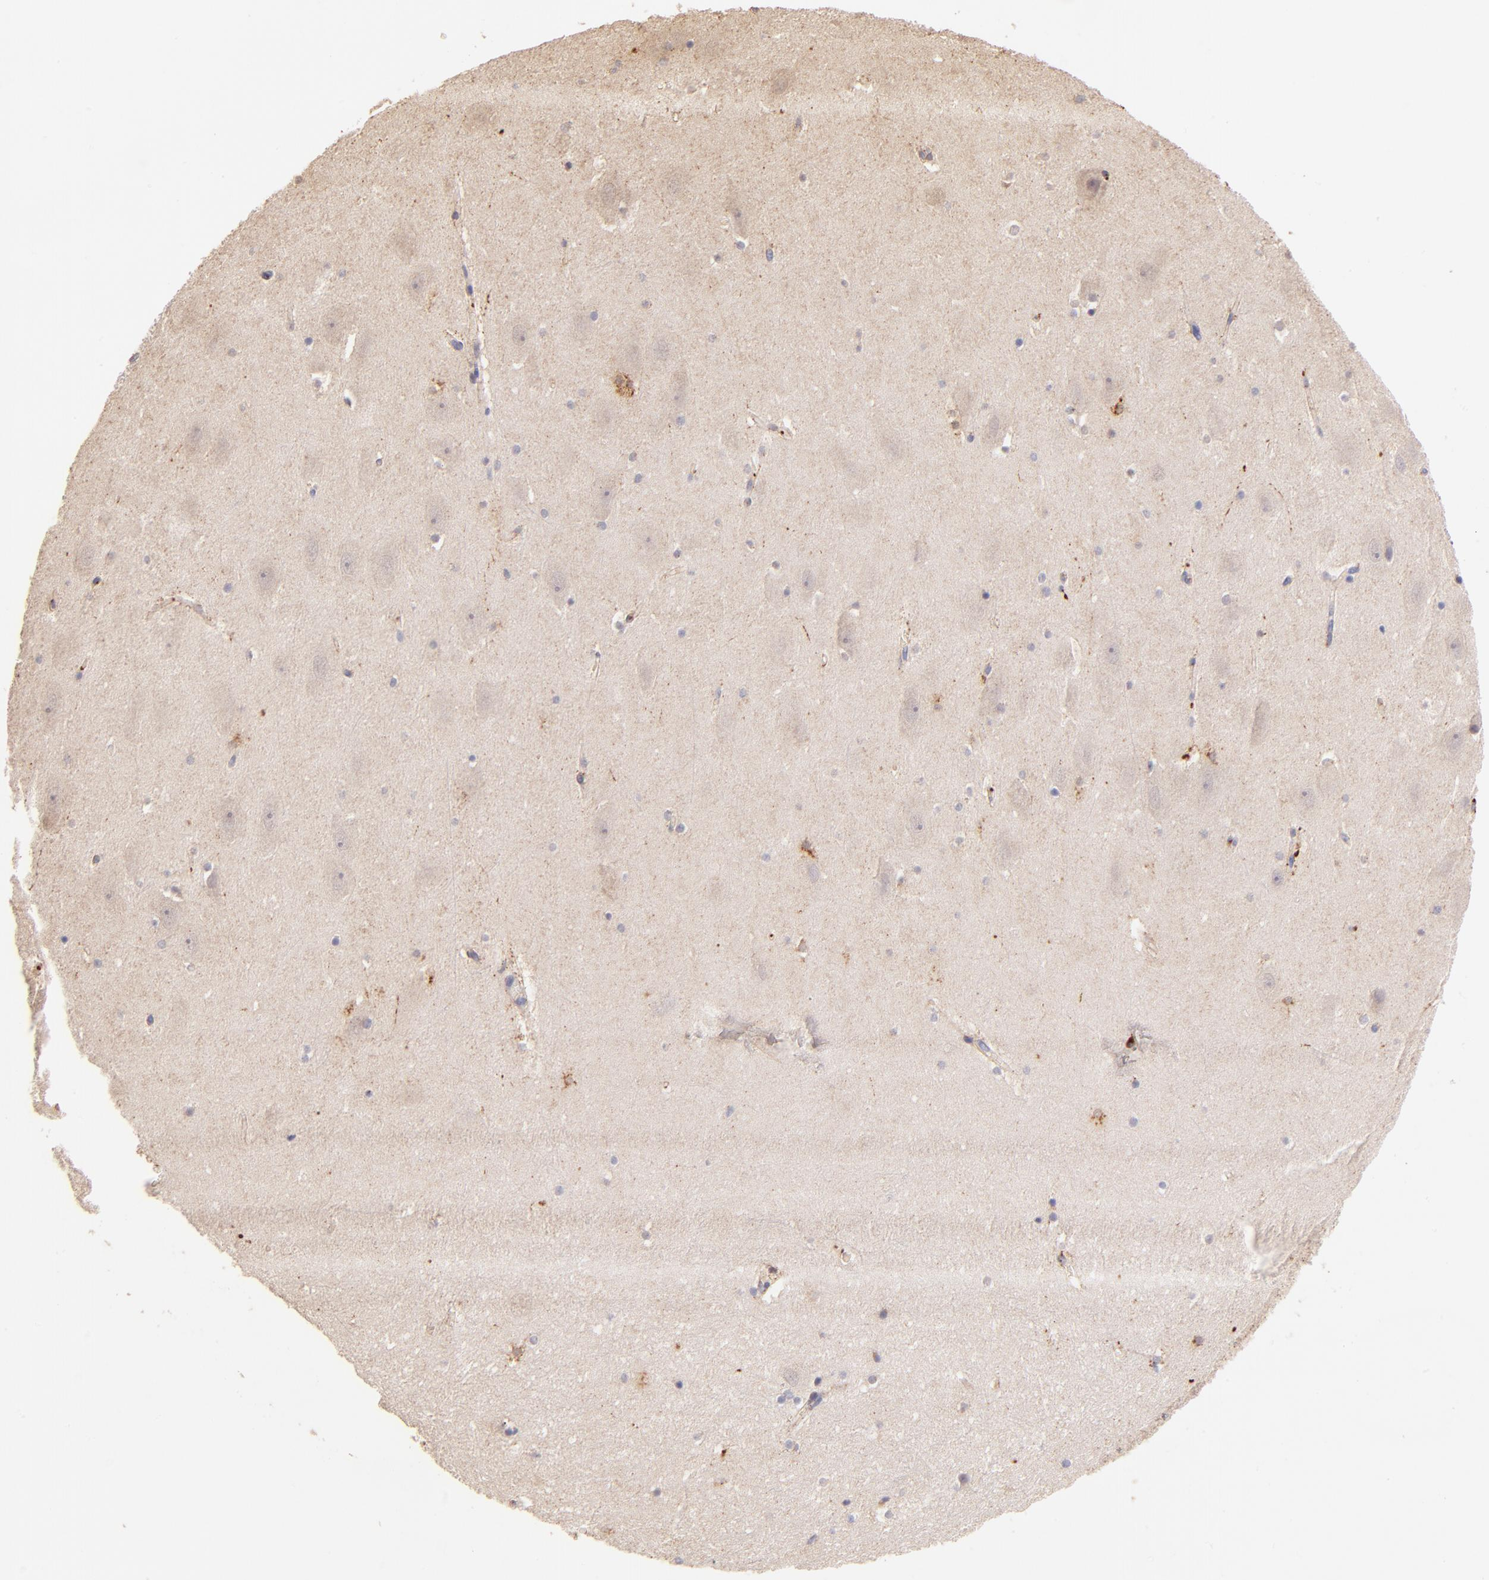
{"staining": {"intensity": "moderate", "quantity": "<25%", "location": "cytoplasmic/membranous"}, "tissue": "hippocampus", "cell_type": "Glial cells", "image_type": "normal", "snomed": [{"axis": "morphology", "description": "Normal tissue, NOS"}, {"axis": "topography", "description": "Hippocampus"}], "caption": "Immunohistochemistry staining of unremarkable hippocampus, which displays low levels of moderate cytoplasmic/membranous positivity in about <25% of glial cells indicating moderate cytoplasmic/membranous protein expression. The staining was performed using DAB (3,3'-diaminobenzidine) (brown) for protein detection and nuclei were counterstained in hematoxylin (blue).", "gene": "SPARC", "patient": {"sex": "male", "age": 45}}